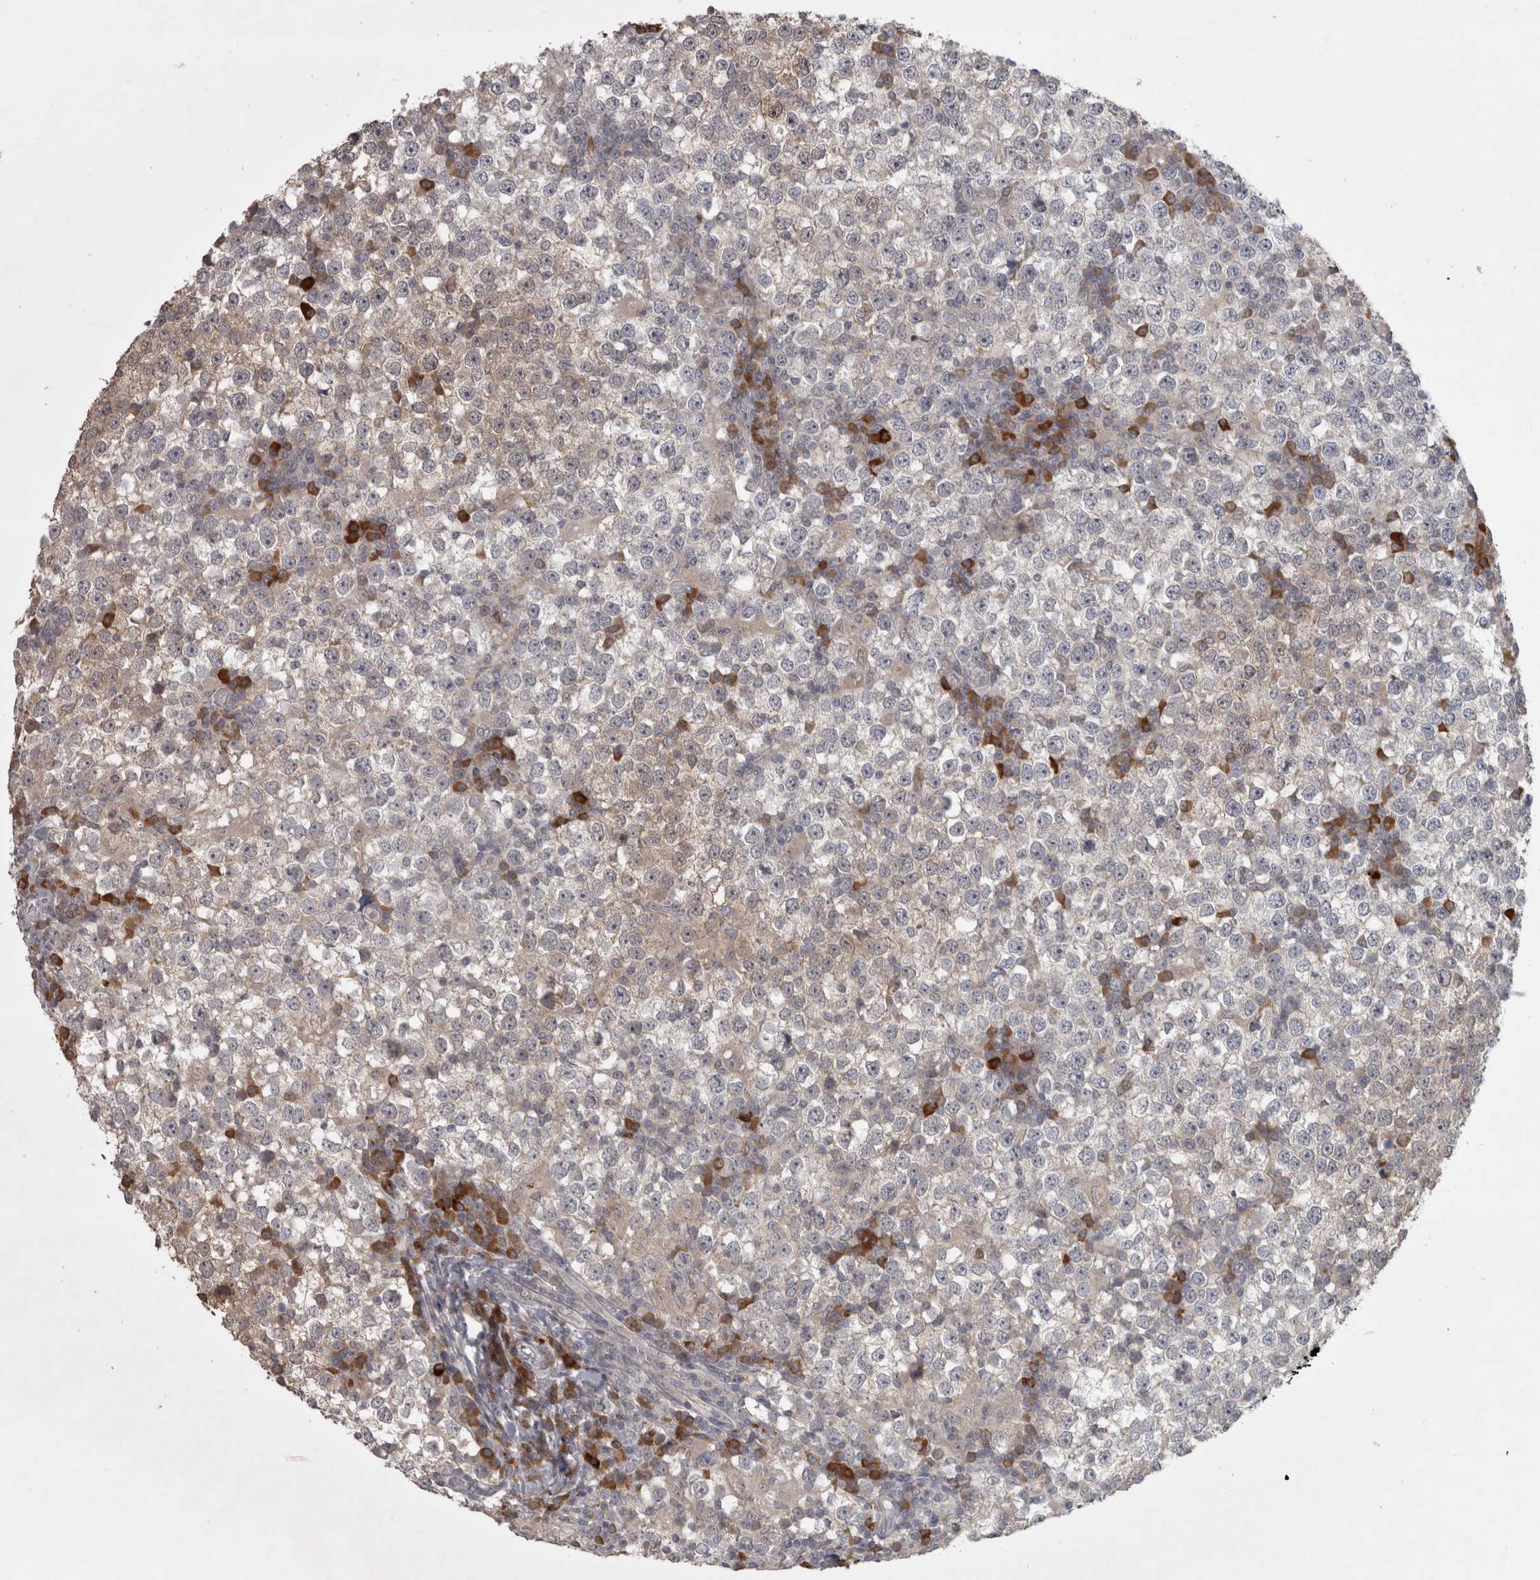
{"staining": {"intensity": "weak", "quantity": "<25%", "location": "cytoplasmic/membranous"}, "tissue": "testis cancer", "cell_type": "Tumor cells", "image_type": "cancer", "snomed": [{"axis": "morphology", "description": "Seminoma, NOS"}, {"axis": "topography", "description": "Testis"}], "caption": "An image of human testis cancer (seminoma) is negative for staining in tumor cells.", "gene": "SLCO5A1", "patient": {"sex": "male", "age": 65}}